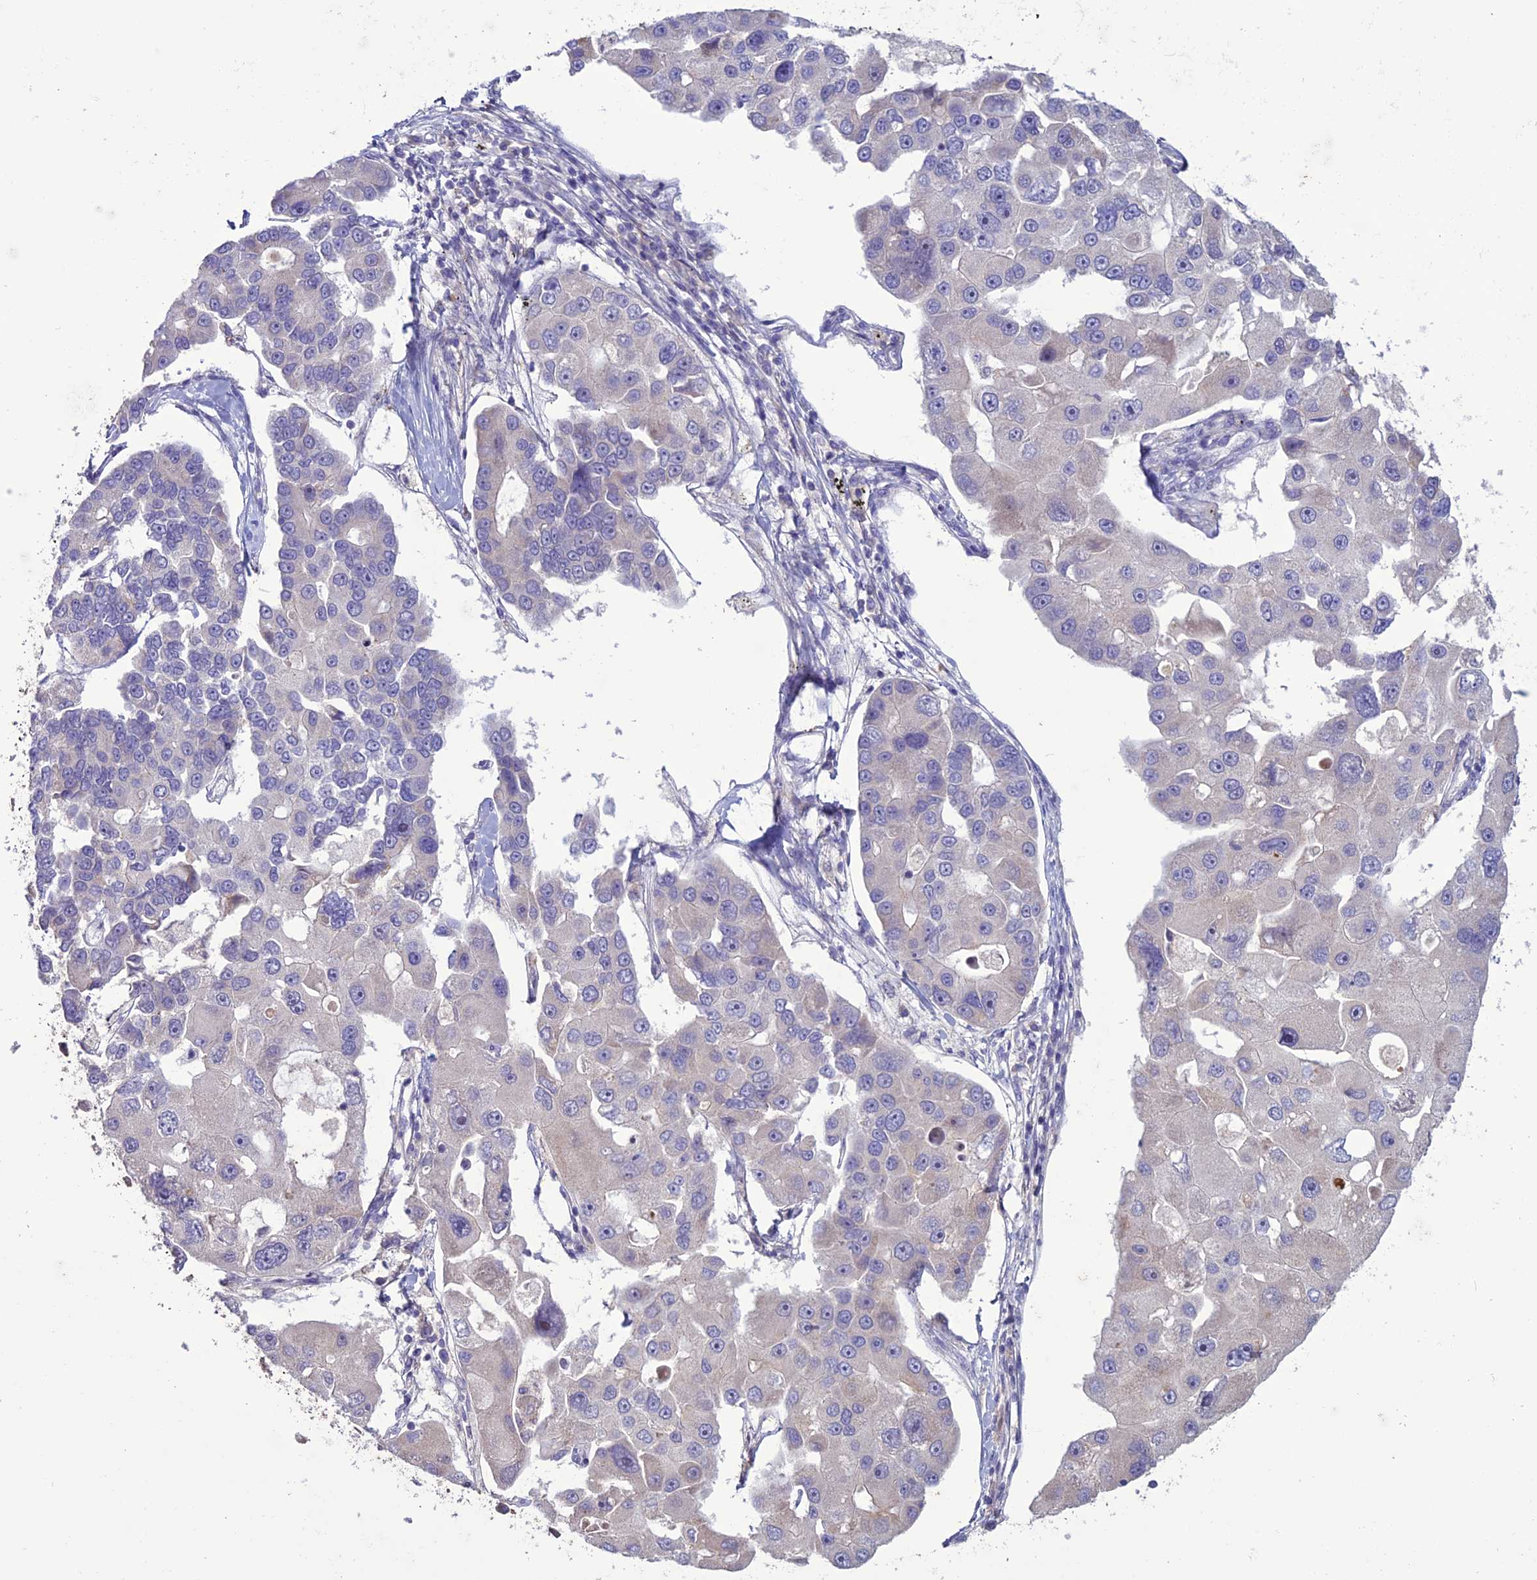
{"staining": {"intensity": "negative", "quantity": "none", "location": "none"}, "tissue": "lung cancer", "cell_type": "Tumor cells", "image_type": "cancer", "snomed": [{"axis": "morphology", "description": "Adenocarcinoma, NOS"}, {"axis": "topography", "description": "Lung"}], "caption": "Immunohistochemical staining of human lung cancer reveals no significant expression in tumor cells.", "gene": "C2orf76", "patient": {"sex": "female", "age": 54}}